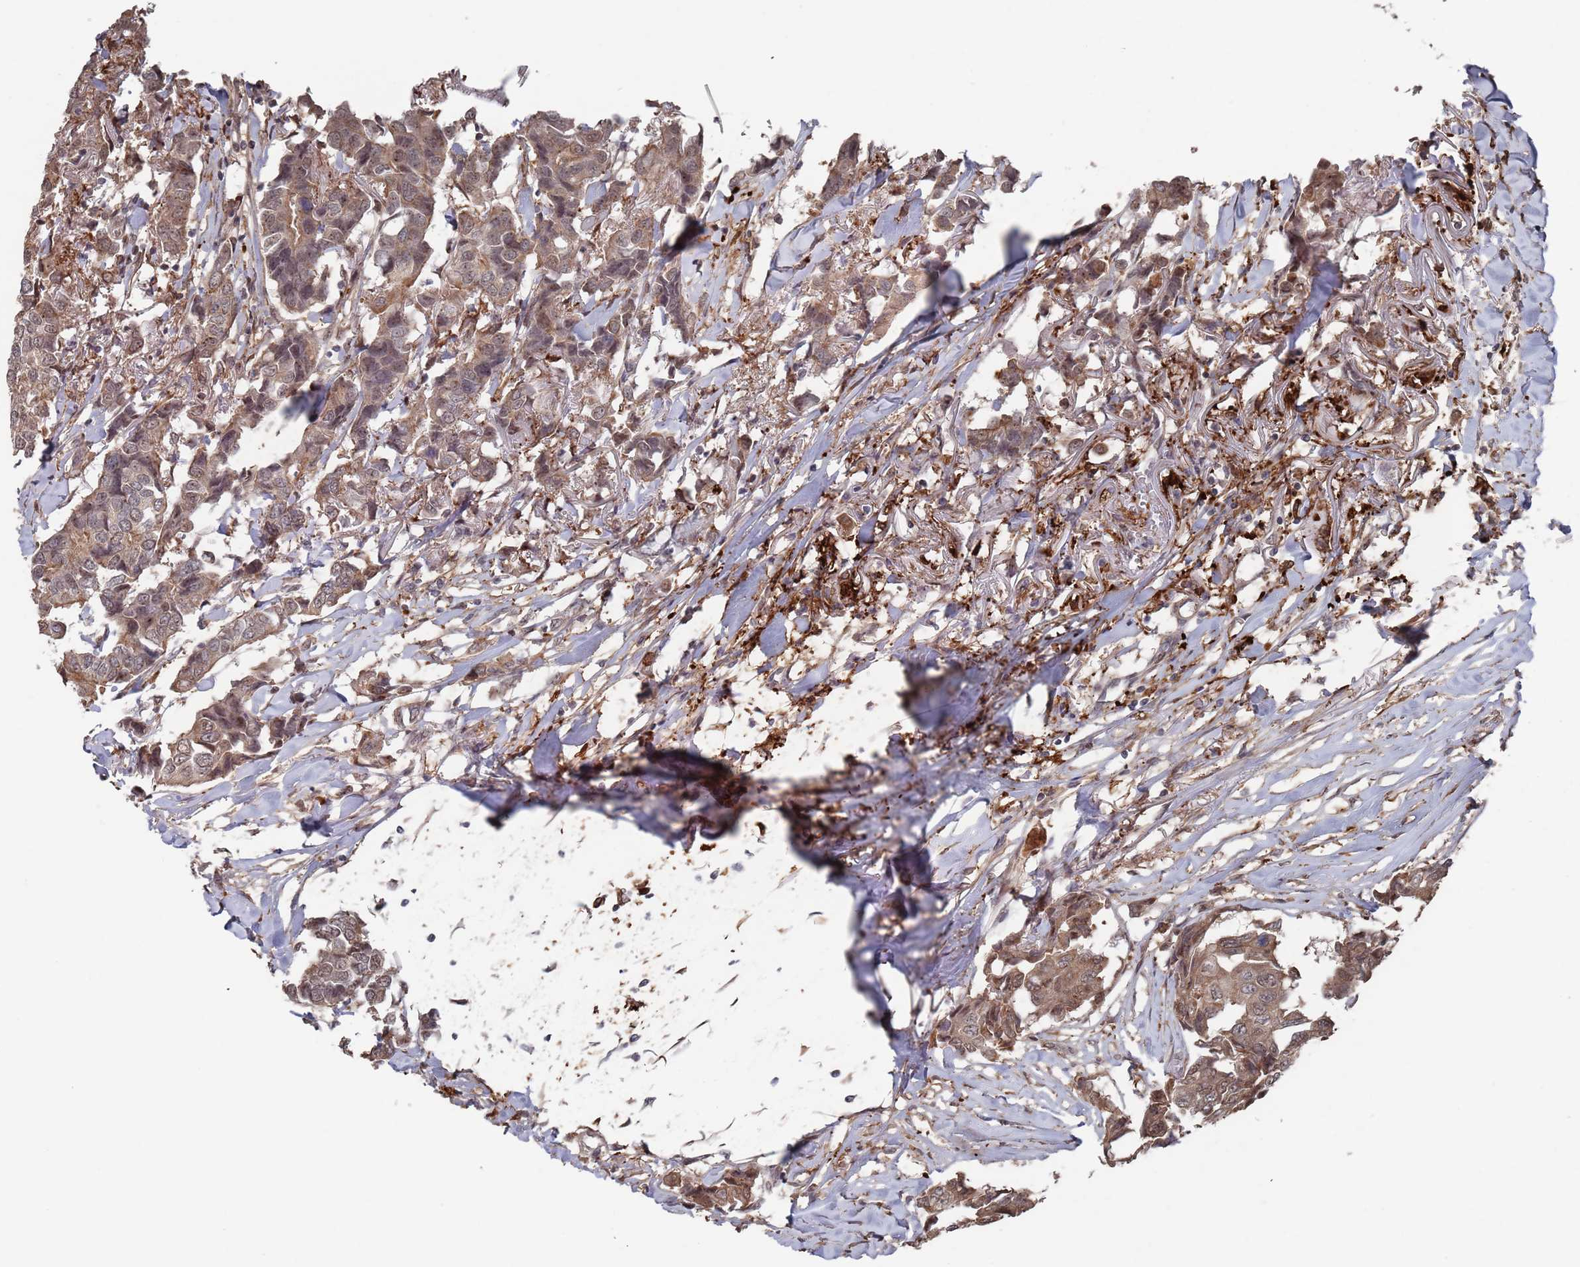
{"staining": {"intensity": "moderate", "quantity": ">75%", "location": "cytoplasmic/membranous,nuclear"}, "tissue": "breast cancer", "cell_type": "Tumor cells", "image_type": "cancer", "snomed": [{"axis": "morphology", "description": "Duct carcinoma"}, {"axis": "topography", "description": "Breast"}], "caption": "The micrograph shows staining of breast intraductal carcinoma, revealing moderate cytoplasmic/membranous and nuclear protein positivity (brown color) within tumor cells.", "gene": "DGKD", "patient": {"sex": "female", "age": 80}}